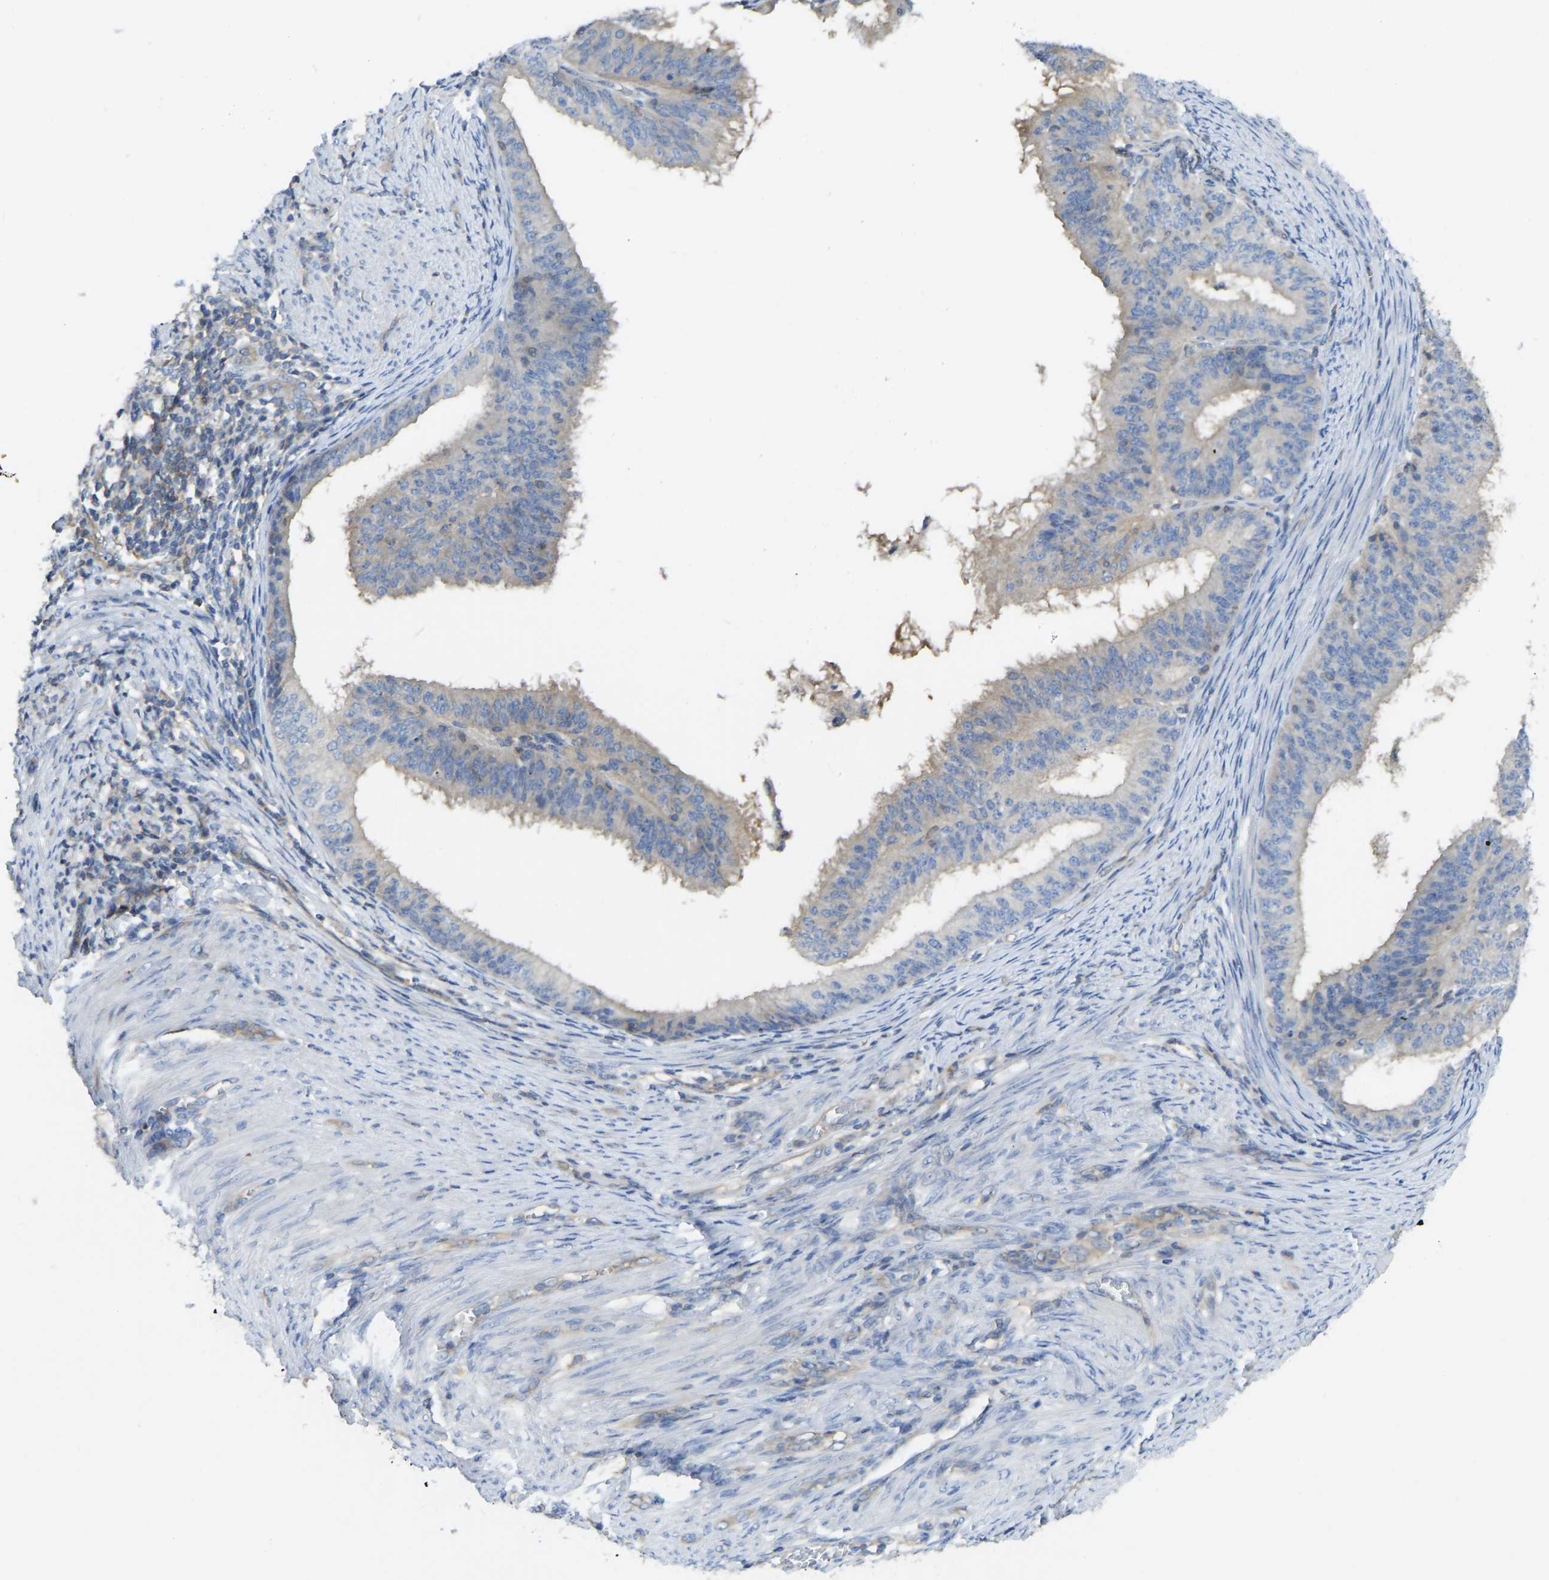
{"staining": {"intensity": "negative", "quantity": "none", "location": "none"}, "tissue": "endometrial cancer", "cell_type": "Tumor cells", "image_type": "cancer", "snomed": [{"axis": "morphology", "description": "Adenocarcinoma, NOS"}, {"axis": "topography", "description": "Endometrium"}], "caption": "The IHC micrograph has no significant expression in tumor cells of endometrial adenocarcinoma tissue.", "gene": "PPP3CA", "patient": {"sex": "female", "age": 70}}